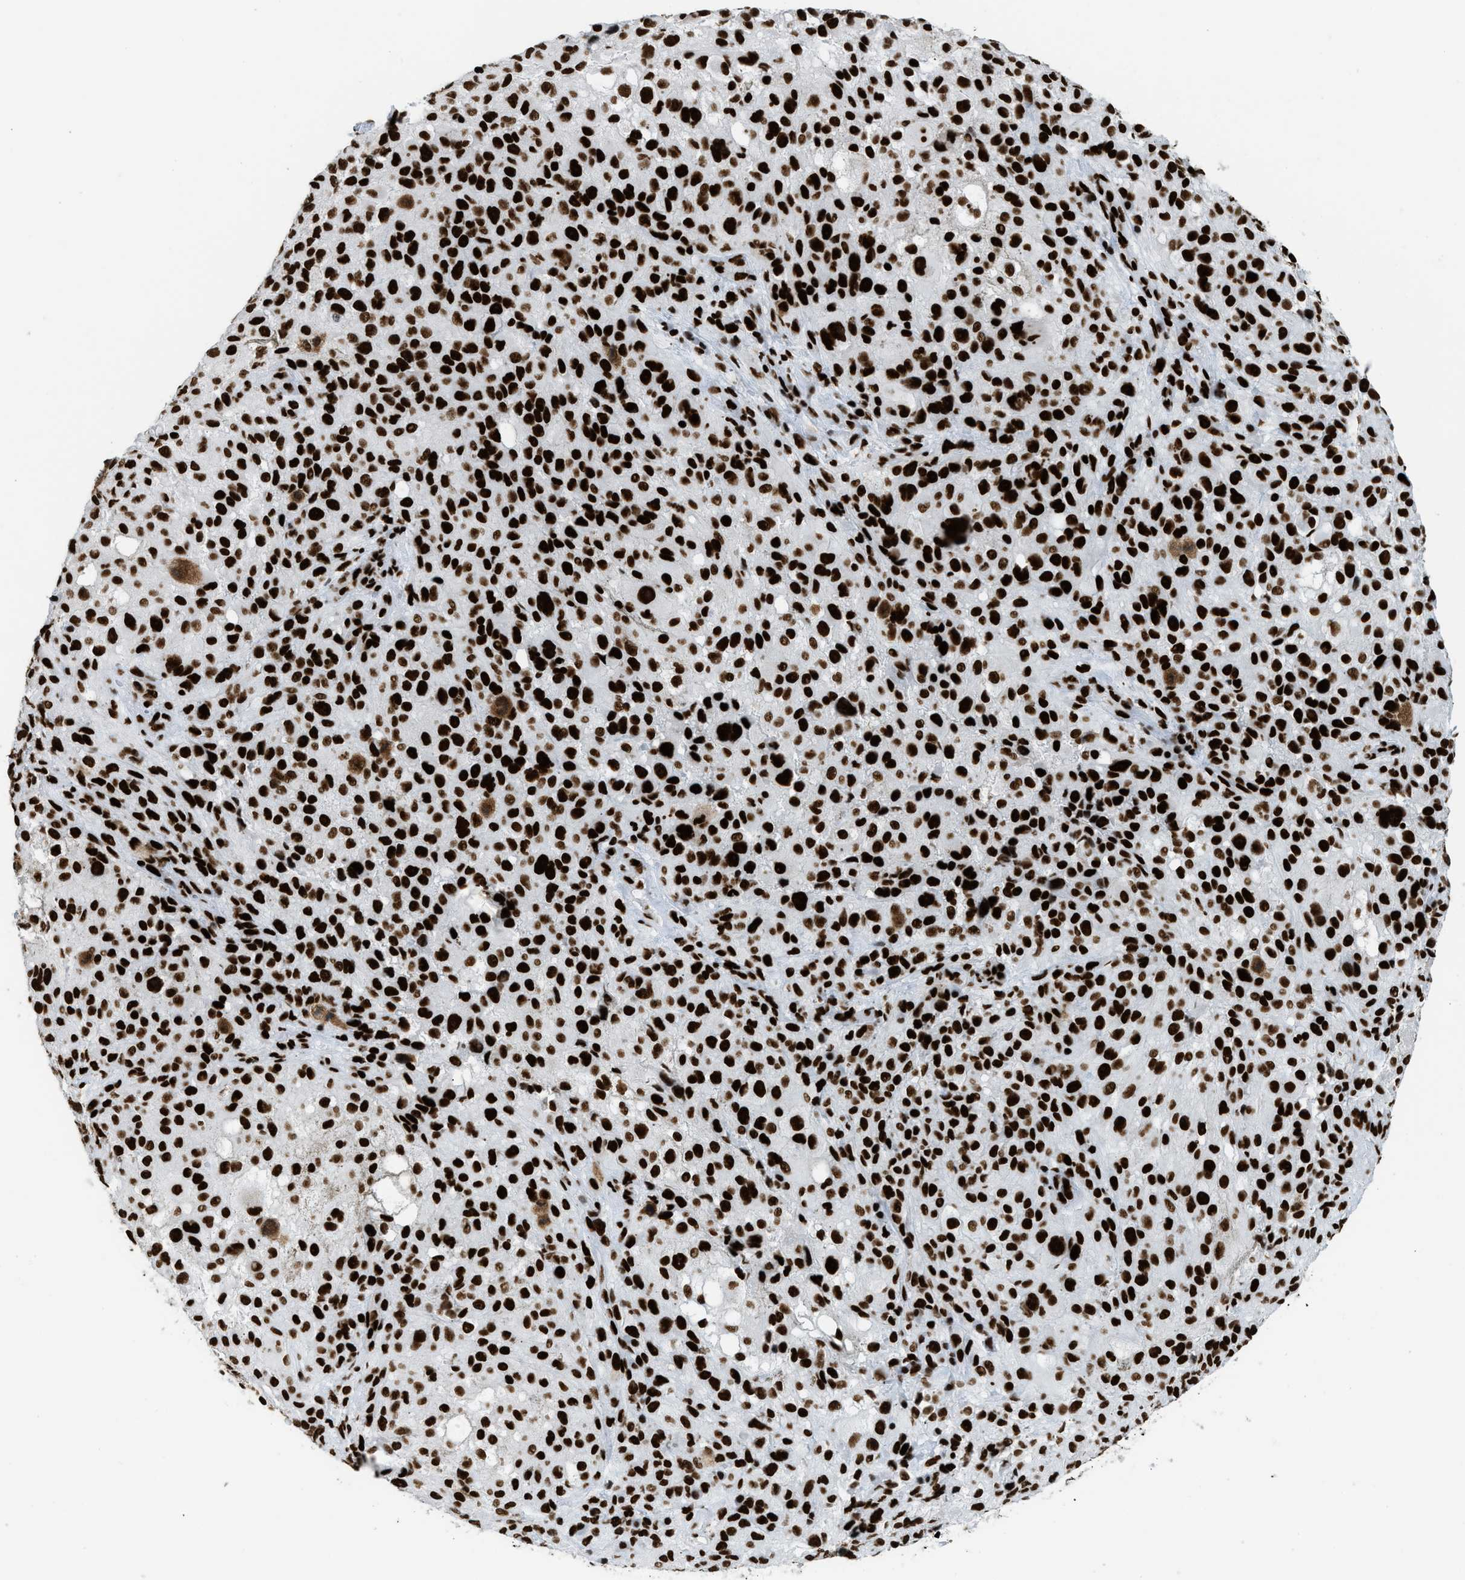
{"staining": {"intensity": "strong", "quantity": ">75%", "location": "nuclear"}, "tissue": "melanoma", "cell_type": "Tumor cells", "image_type": "cancer", "snomed": [{"axis": "morphology", "description": "Necrosis, NOS"}, {"axis": "morphology", "description": "Malignant melanoma, NOS"}, {"axis": "topography", "description": "Skin"}], "caption": "This histopathology image shows immunohistochemistry staining of melanoma, with high strong nuclear positivity in about >75% of tumor cells.", "gene": "PIF1", "patient": {"sex": "female", "age": 87}}